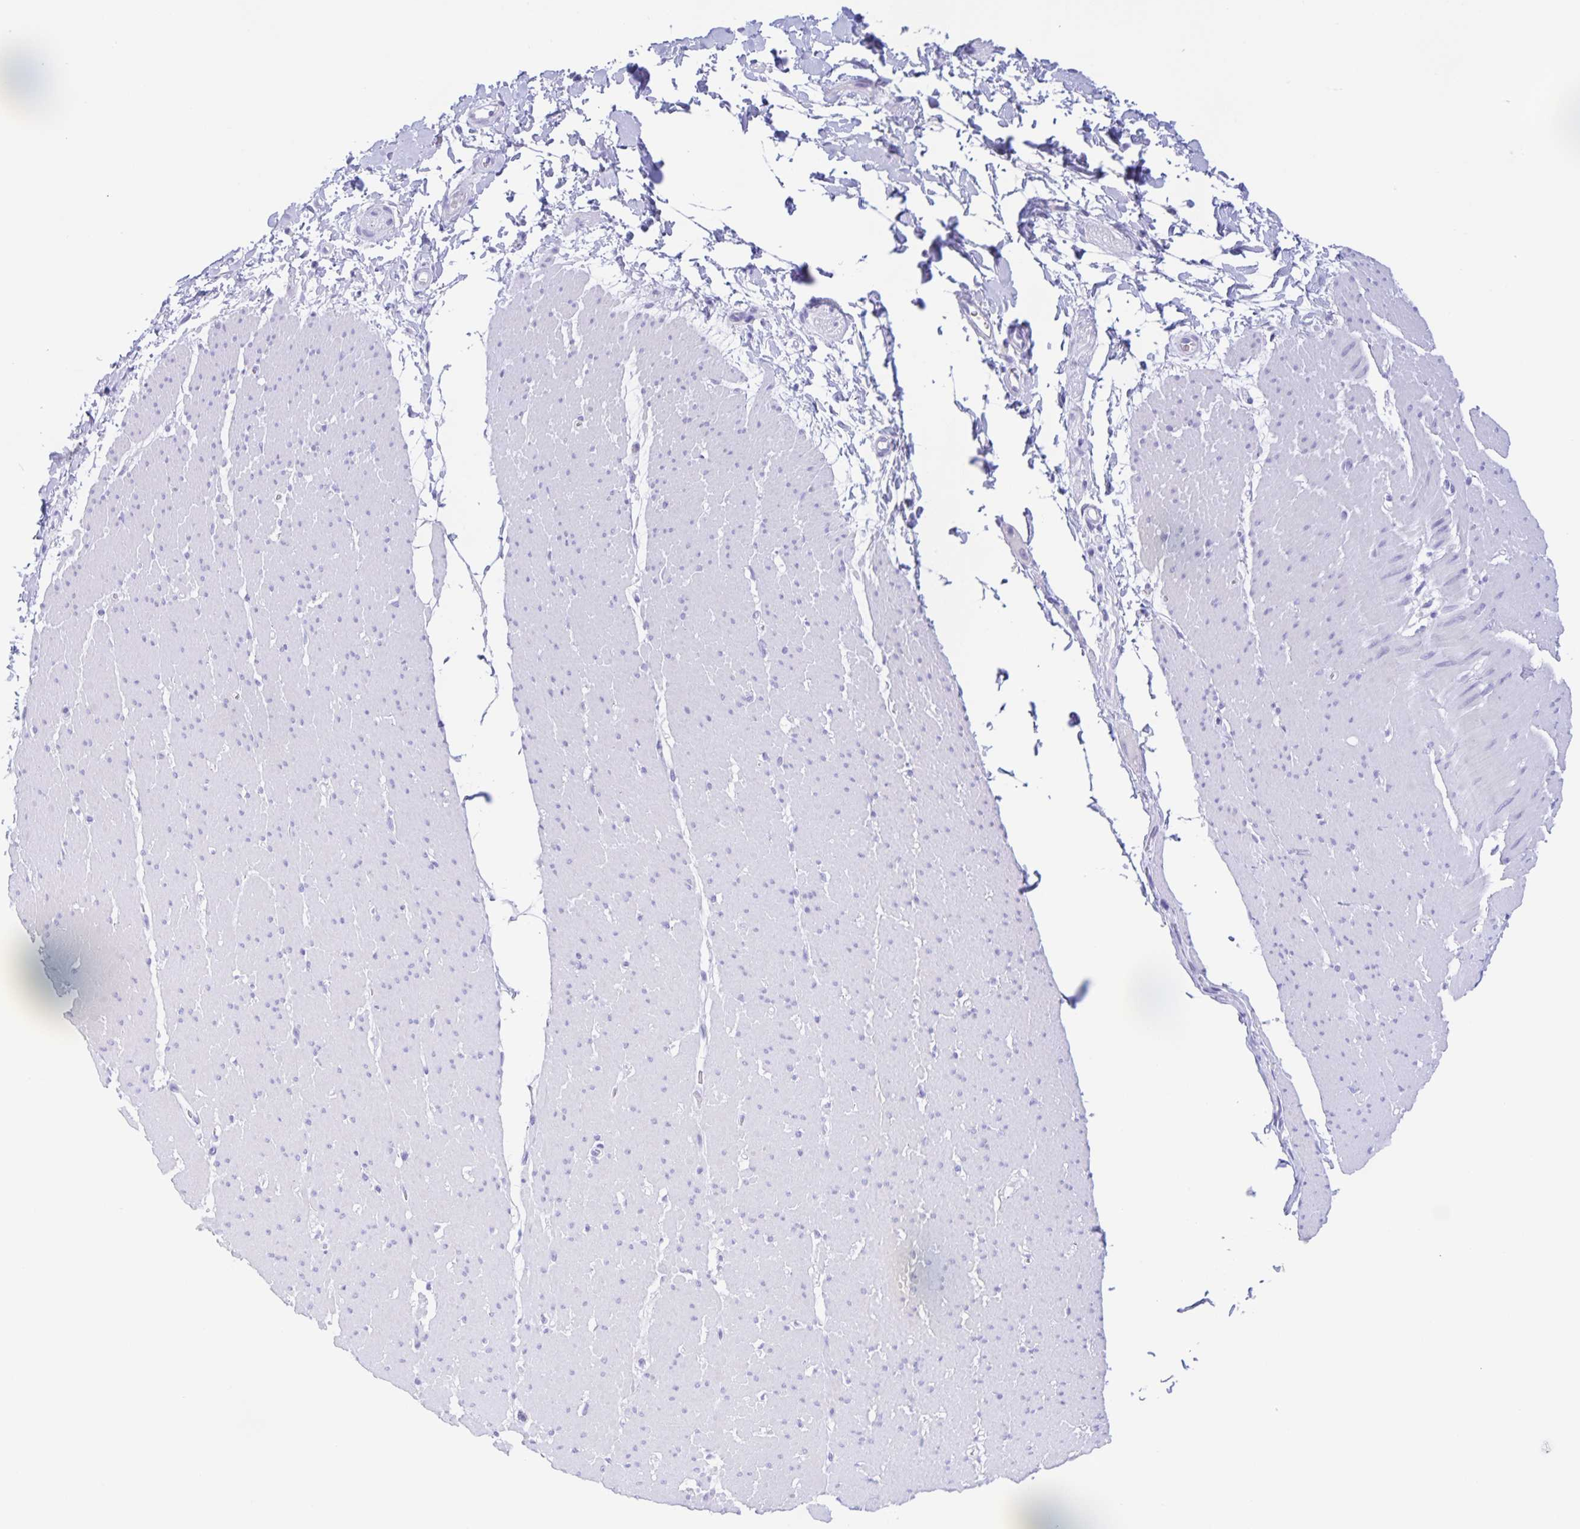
{"staining": {"intensity": "negative", "quantity": "none", "location": "none"}, "tissue": "smooth muscle", "cell_type": "Smooth muscle cells", "image_type": "normal", "snomed": [{"axis": "morphology", "description": "Normal tissue, NOS"}, {"axis": "topography", "description": "Smooth muscle"}, {"axis": "topography", "description": "Rectum"}], "caption": "The IHC photomicrograph has no significant positivity in smooth muscle cells of smooth muscle. Nuclei are stained in blue.", "gene": "CATSPER4", "patient": {"sex": "male", "age": 53}}